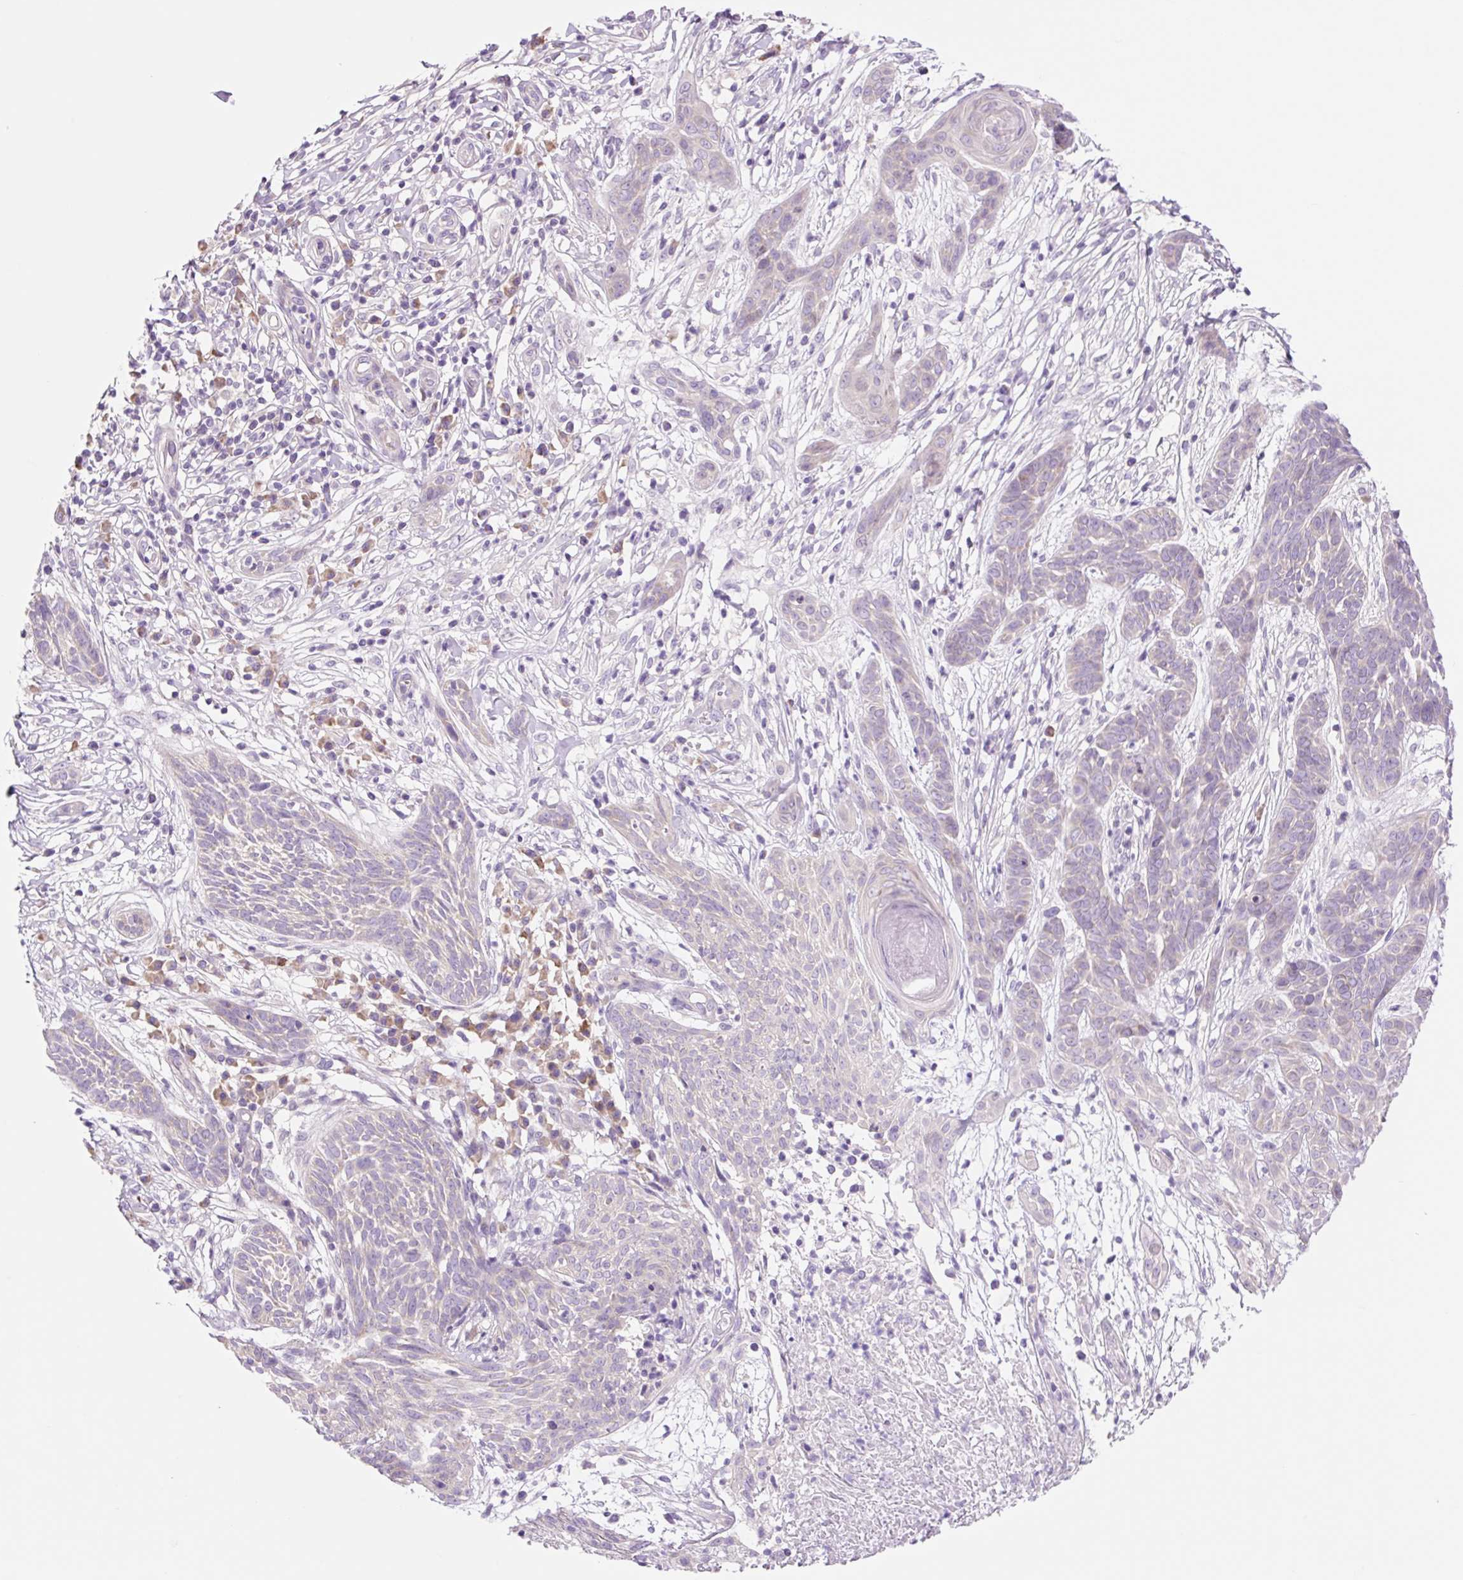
{"staining": {"intensity": "negative", "quantity": "none", "location": "none"}, "tissue": "skin cancer", "cell_type": "Tumor cells", "image_type": "cancer", "snomed": [{"axis": "morphology", "description": "Basal cell carcinoma"}, {"axis": "topography", "description": "Skin"}, {"axis": "topography", "description": "Skin, foot"}], "caption": "A high-resolution histopathology image shows immunohistochemistry (IHC) staining of basal cell carcinoma (skin), which exhibits no significant positivity in tumor cells. (Stains: DAB immunohistochemistry with hematoxylin counter stain, Microscopy: brightfield microscopy at high magnification).", "gene": "CELF6", "patient": {"sex": "female", "age": 86}}